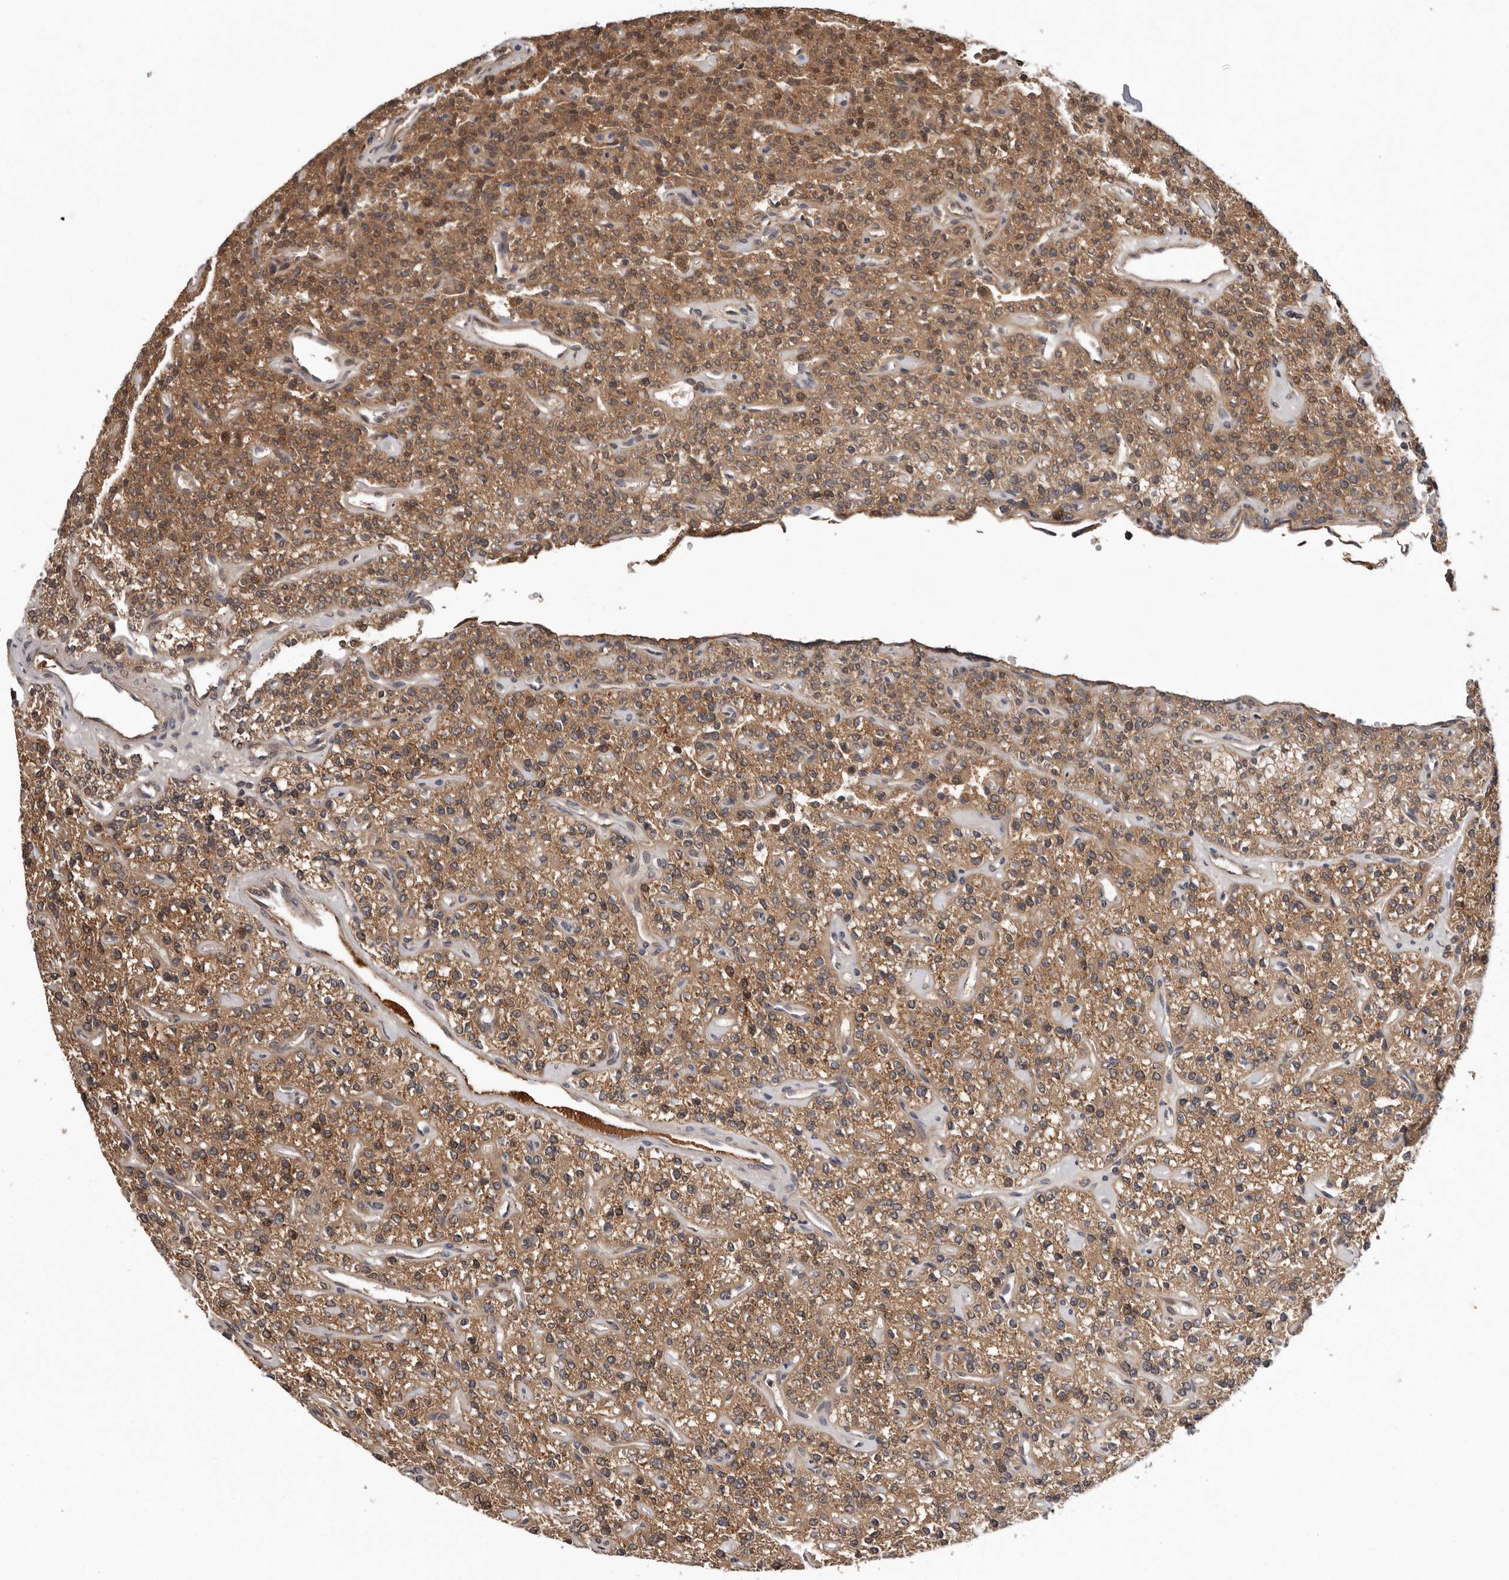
{"staining": {"intensity": "moderate", "quantity": ">75%", "location": "cytoplasmic/membranous"}, "tissue": "parathyroid gland", "cell_type": "Glandular cells", "image_type": "normal", "snomed": [{"axis": "morphology", "description": "Normal tissue, NOS"}, {"axis": "topography", "description": "Parathyroid gland"}], "caption": "IHC photomicrograph of unremarkable parathyroid gland: human parathyroid gland stained using immunohistochemistry (IHC) displays medium levels of moderate protein expression localized specifically in the cytoplasmic/membranous of glandular cells, appearing as a cytoplasmic/membranous brown color.", "gene": "RALGPS2", "patient": {"sex": "male", "age": 46}}